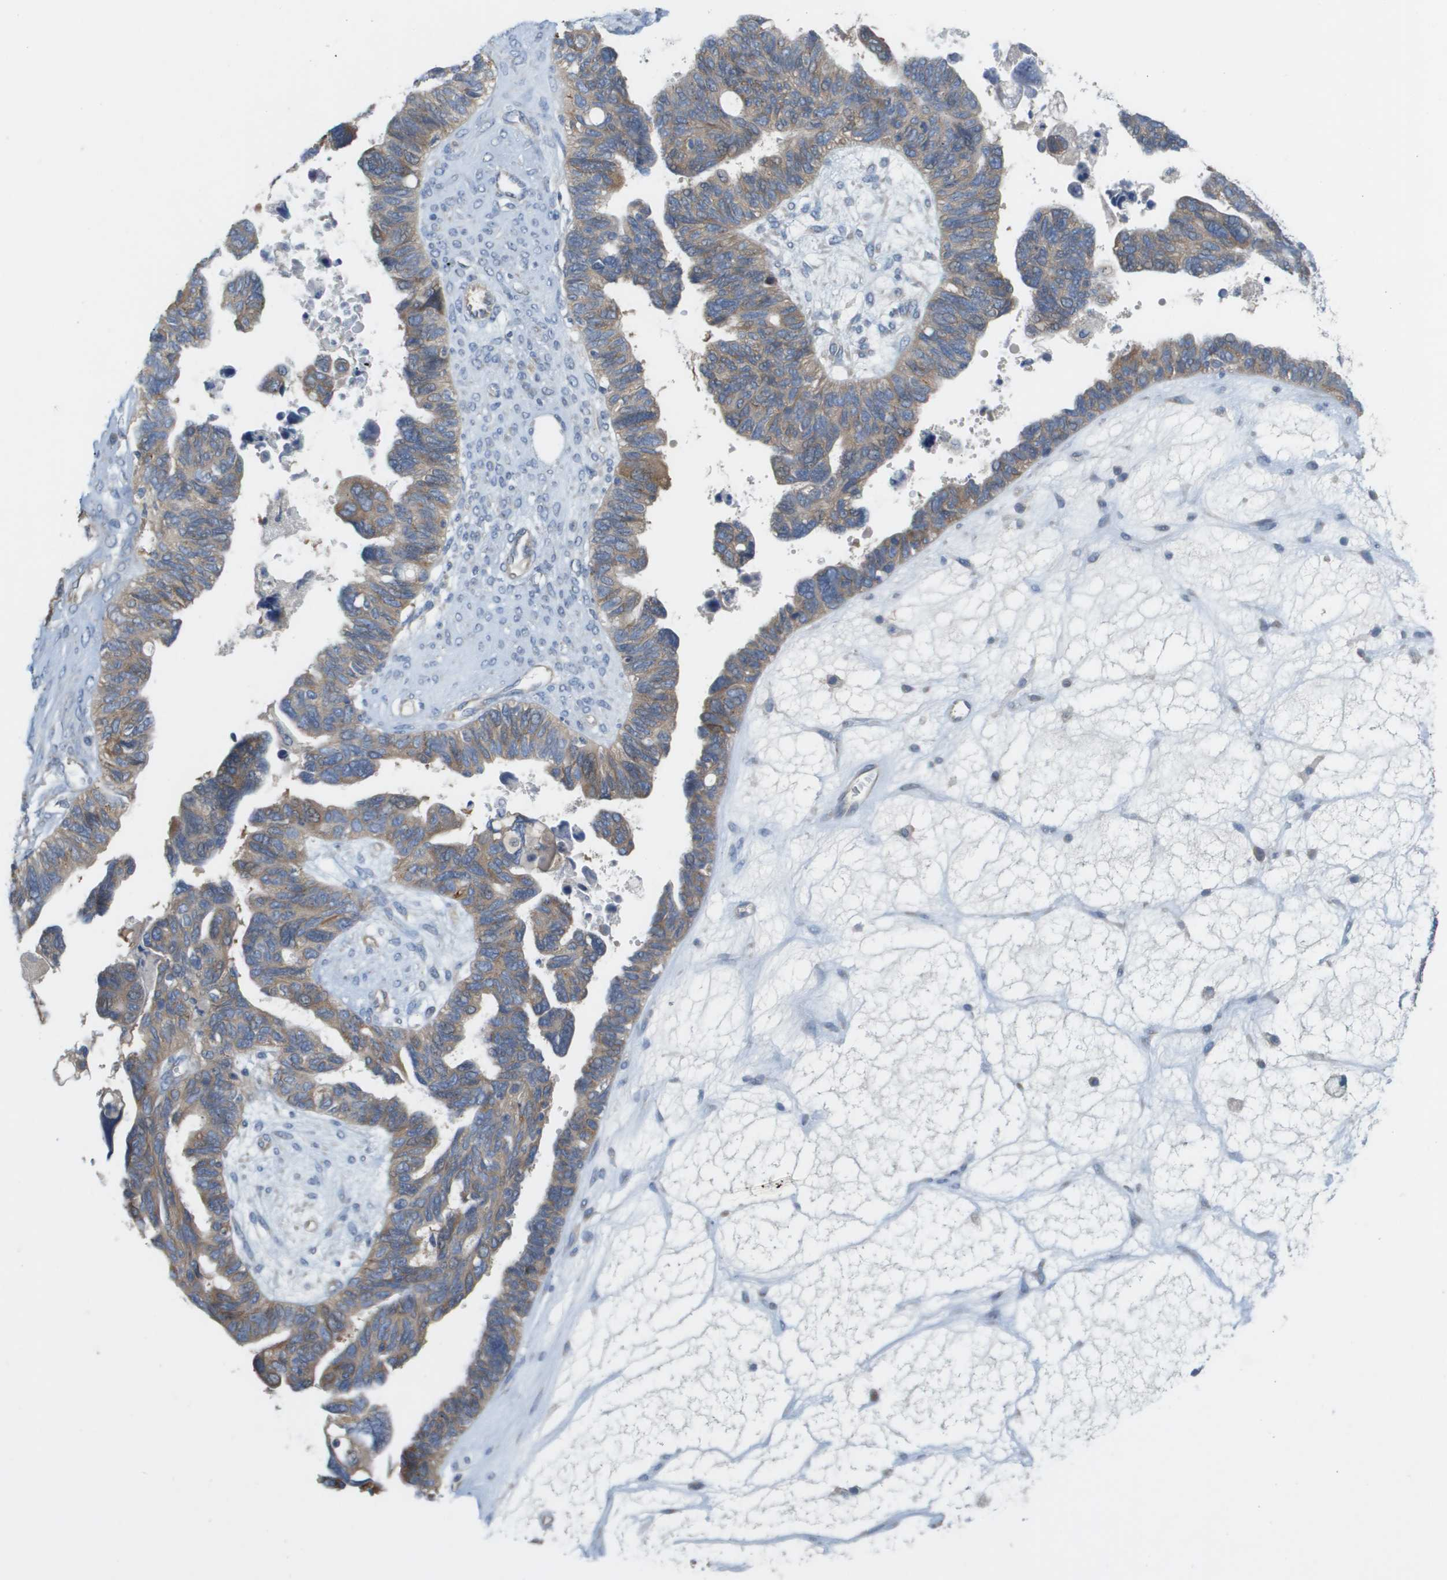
{"staining": {"intensity": "moderate", "quantity": ">75%", "location": "cytoplasmic/membranous"}, "tissue": "ovarian cancer", "cell_type": "Tumor cells", "image_type": "cancer", "snomed": [{"axis": "morphology", "description": "Cystadenocarcinoma, serous, NOS"}, {"axis": "topography", "description": "Ovary"}], "caption": "The immunohistochemical stain shows moderate cytoplasmic/membranous expression in tumor cells of ovarian serous cystadenocarcinoma tissue.", "gene": "UBA5", "patient": {"sex": "female", "age": 79}}